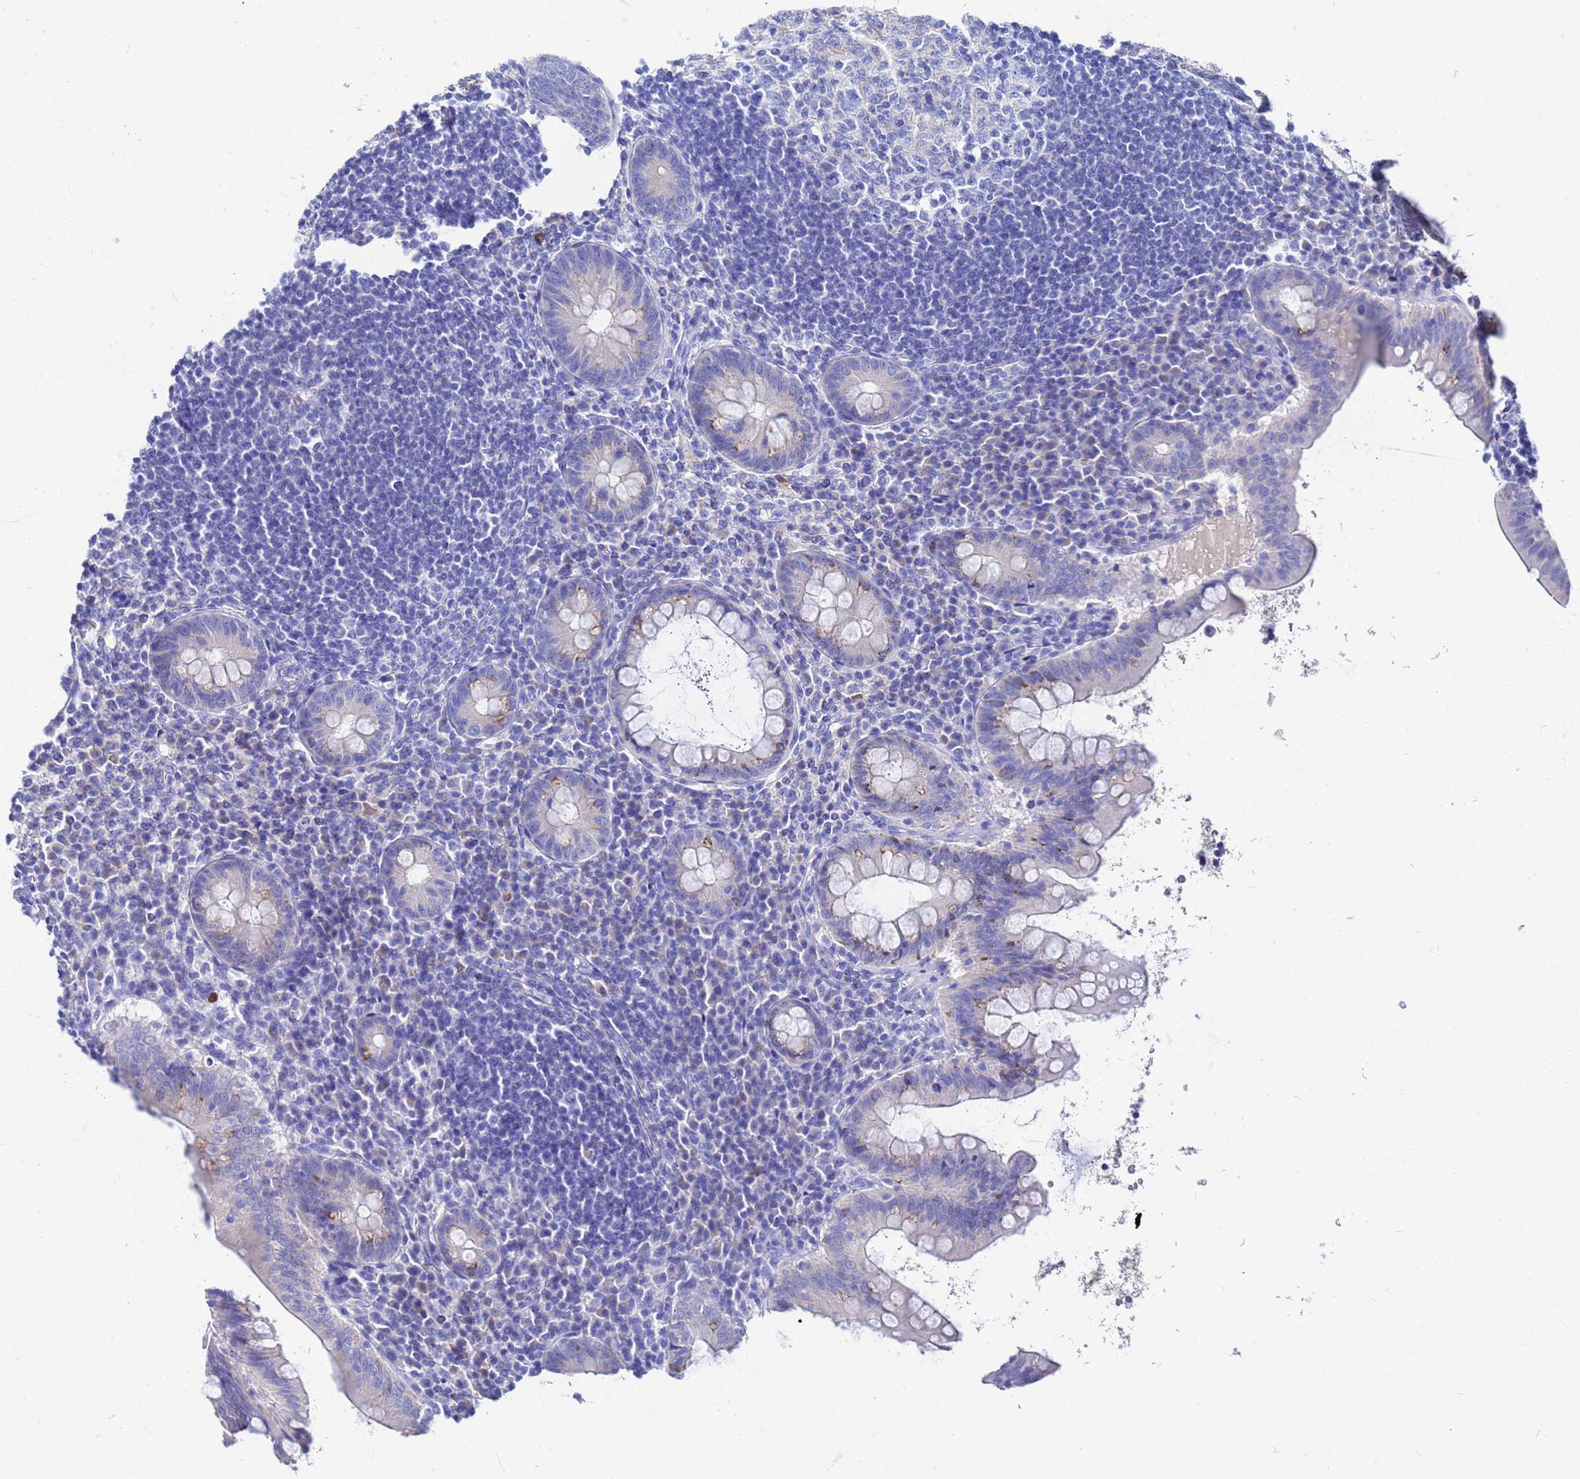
{"staining": {"intensity": "moderate", "quantity": "<25%", "location": "cytoplasmic/membranous"}, "tissue": "appendix", "cell_type": "Glandular cells", "image_type": "normal", "snomed": [{"axis": "morphology", "description": "Normal tissue, NOS"}, {"axis": "topography", "description": "Appendix"}], "caption": "Protein expression analysis of normal human appendix reveals moderate cytoplasmic/membranous positivity in about <25% of glandular cells.", "gene": "AQP12A", "patient": {"sex": "female", "age": 33}}